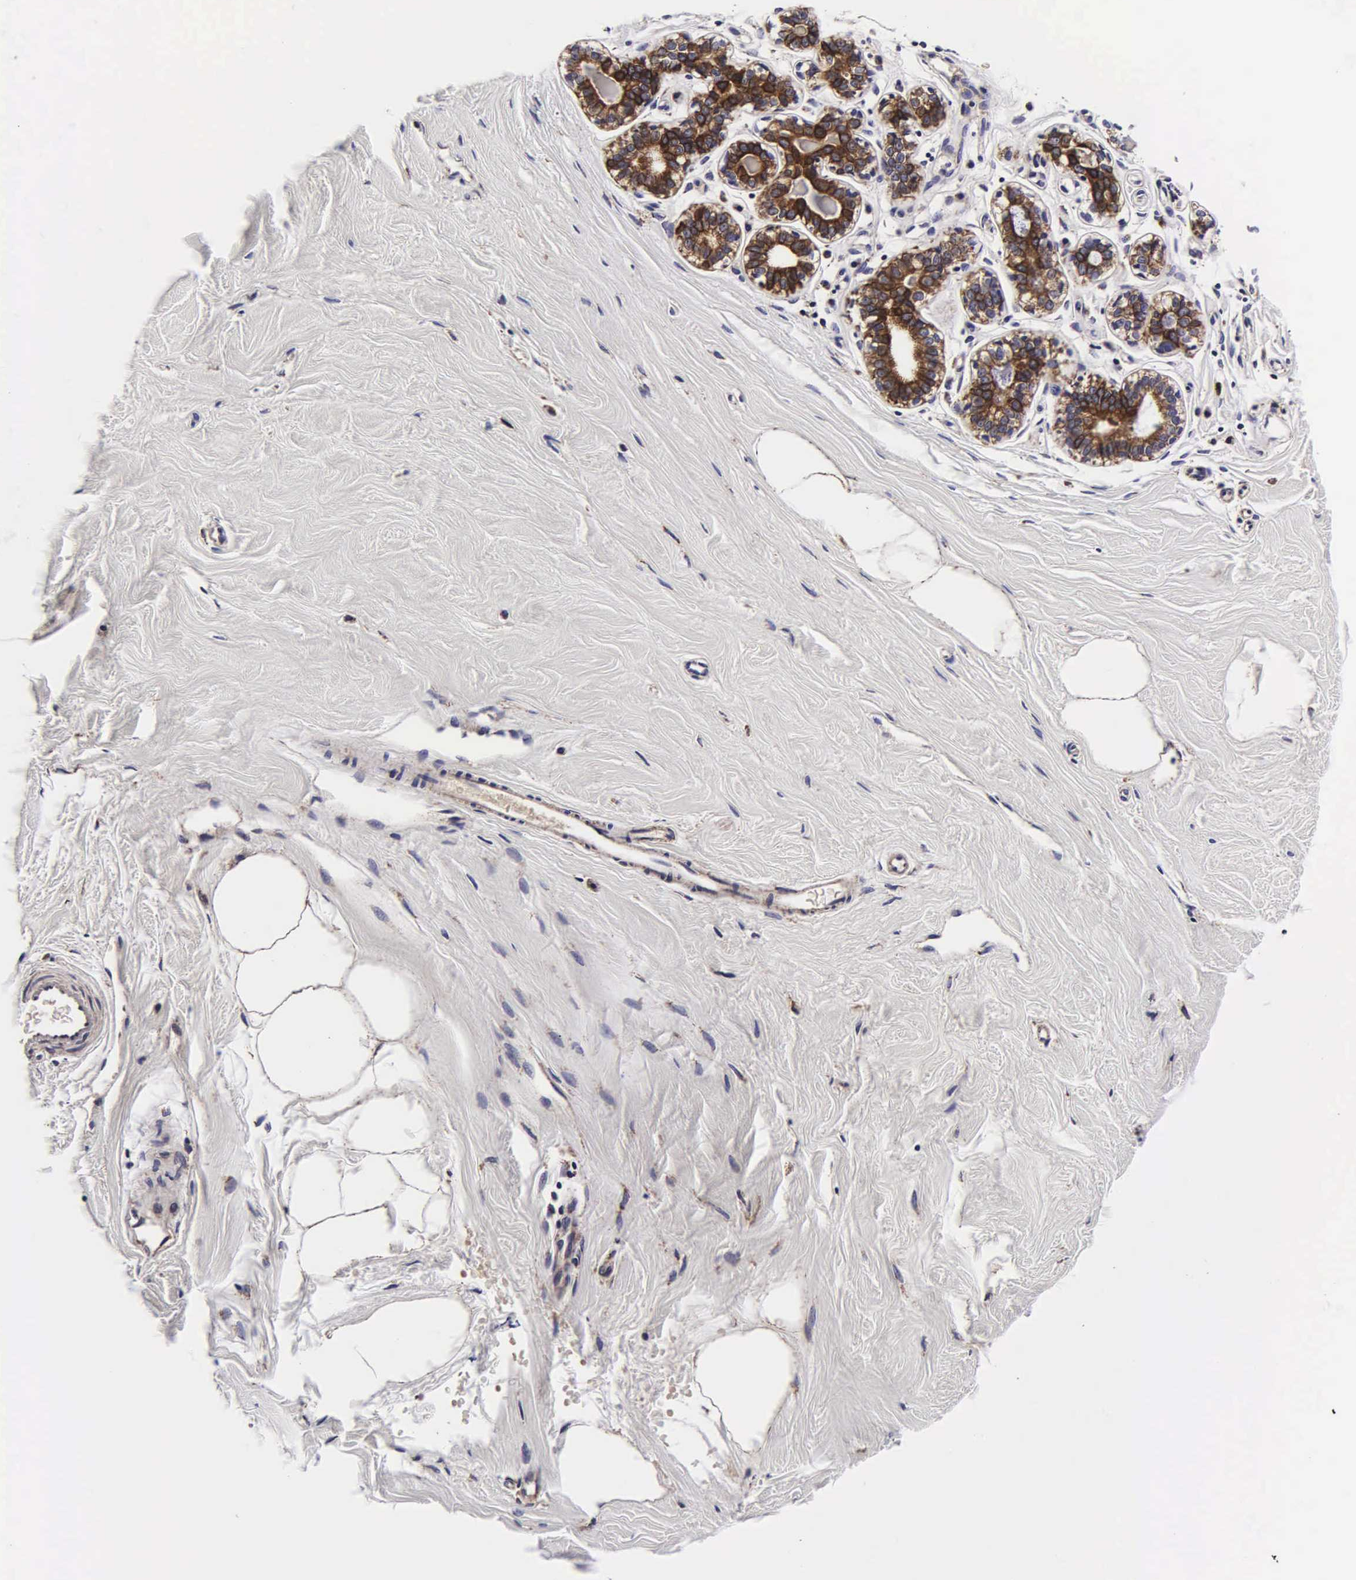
{"staining": {"intensity": "negative", "quantity": "none", "location": "none"}, "tissue": "breast", "cell_type": "Adipocytes", "image_type": "normal", "snomed": [{"axis": "morphology", "description": "Normal tissue, NOS"}, {"axis": "topography", "description": "Breast"}], "caption": "Adipocytes are negative for brown protein staining in normal breast. (DAB immunohistochemistry with hematoxylin counter stain).", "gene": "PSMA3", "patient": {"sex": "female", "age": 44}}